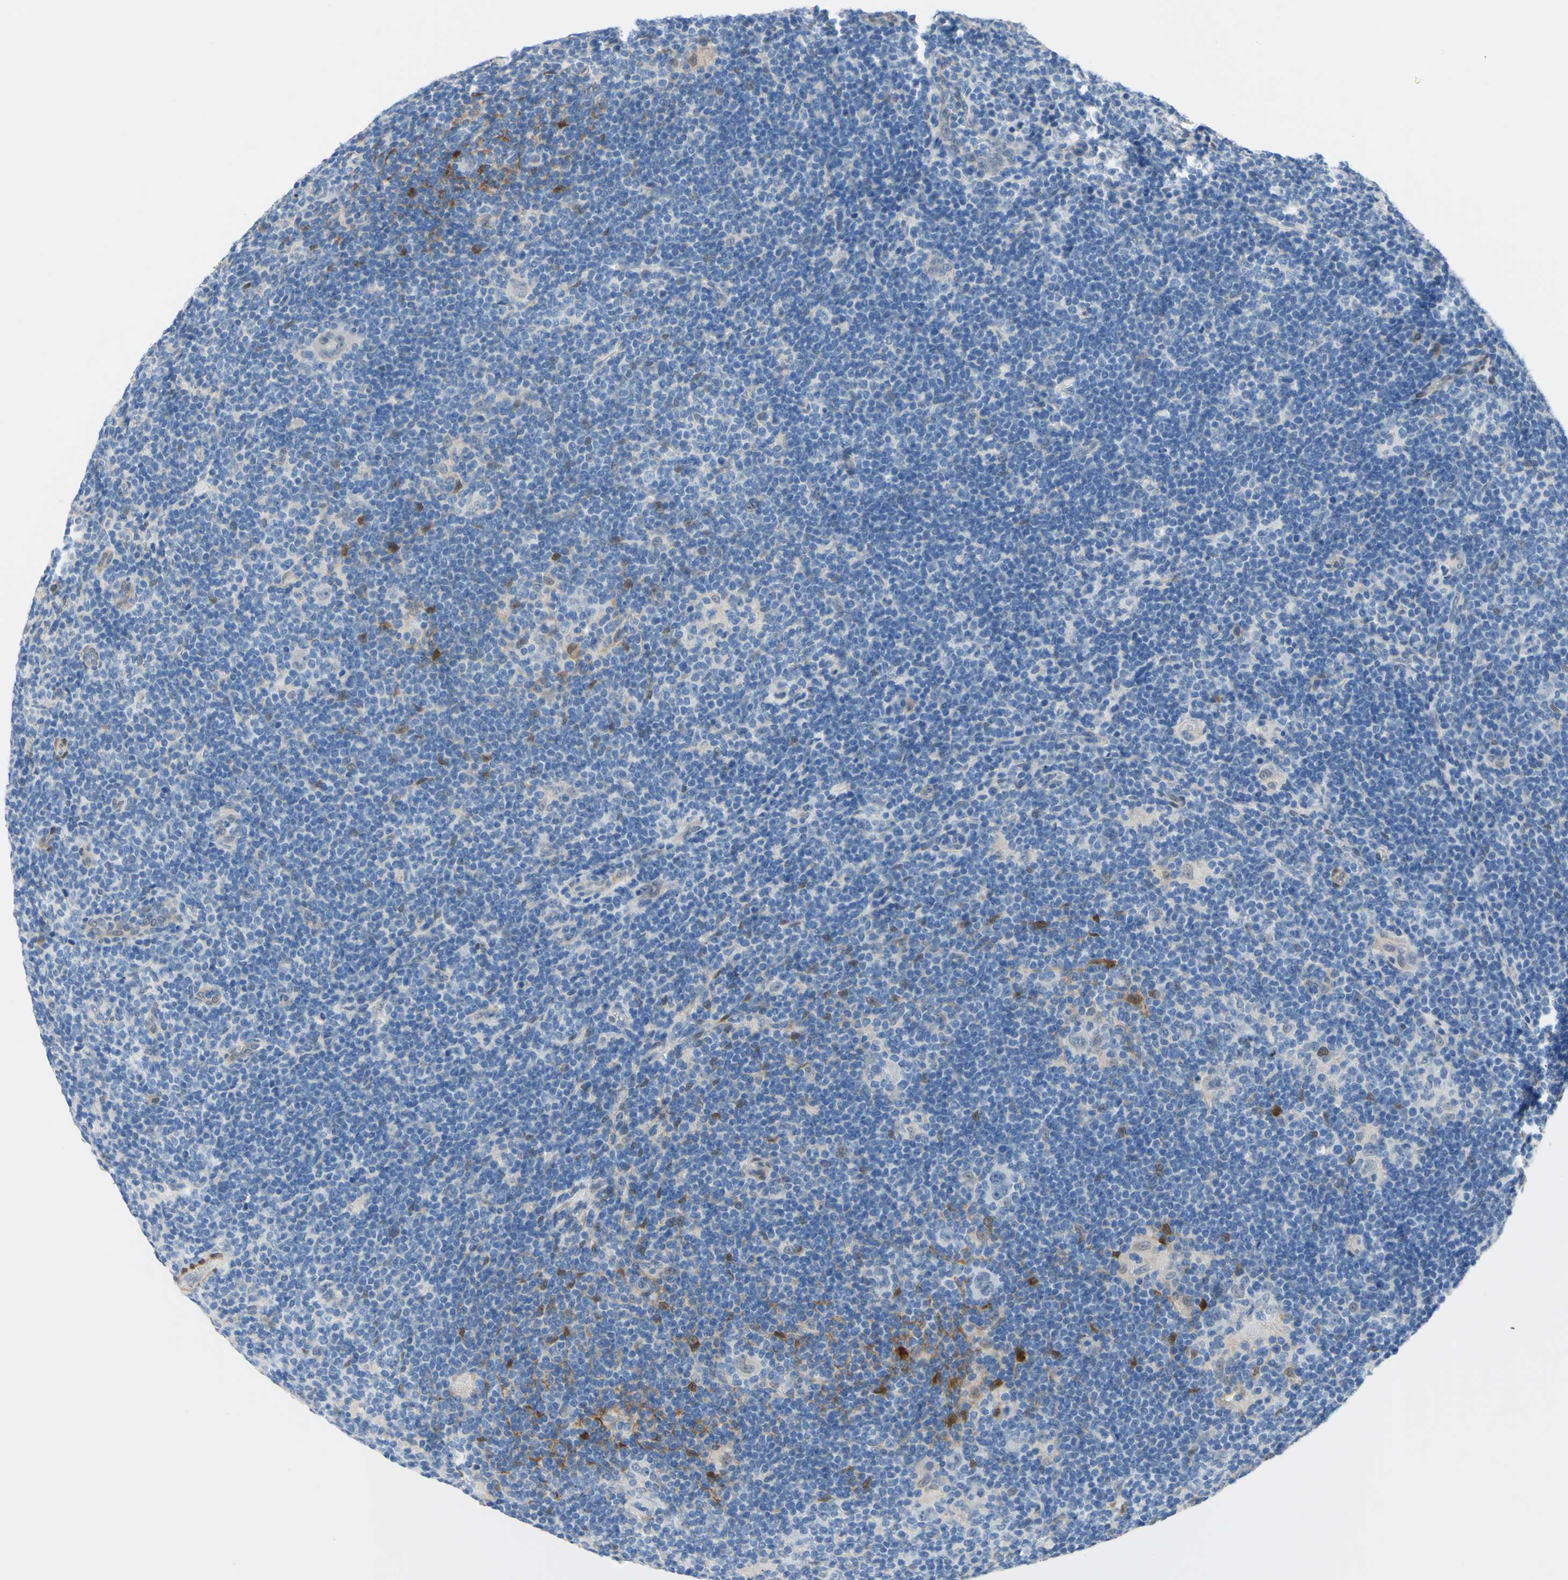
{"staining": {"intensity": "weak", "quantity": "<25%", "location": "cytoplasmic/membranous"}, "tissue": "lymphoma", "cell_type": "Tumor cells", "image_type": "cancer", "snomed": [{"axis": "morphology", "description": "Hodgkin's disease, NOS"}, {"axis": "topography", "description": "Lymph node"}], "caption": "Human Hodgkin's disease stained for a protein using immunohistochemistry exhibits no positivity in tumor cells.", "gene": "NOL3", "patient": {"sex": "female", "age": 57}}